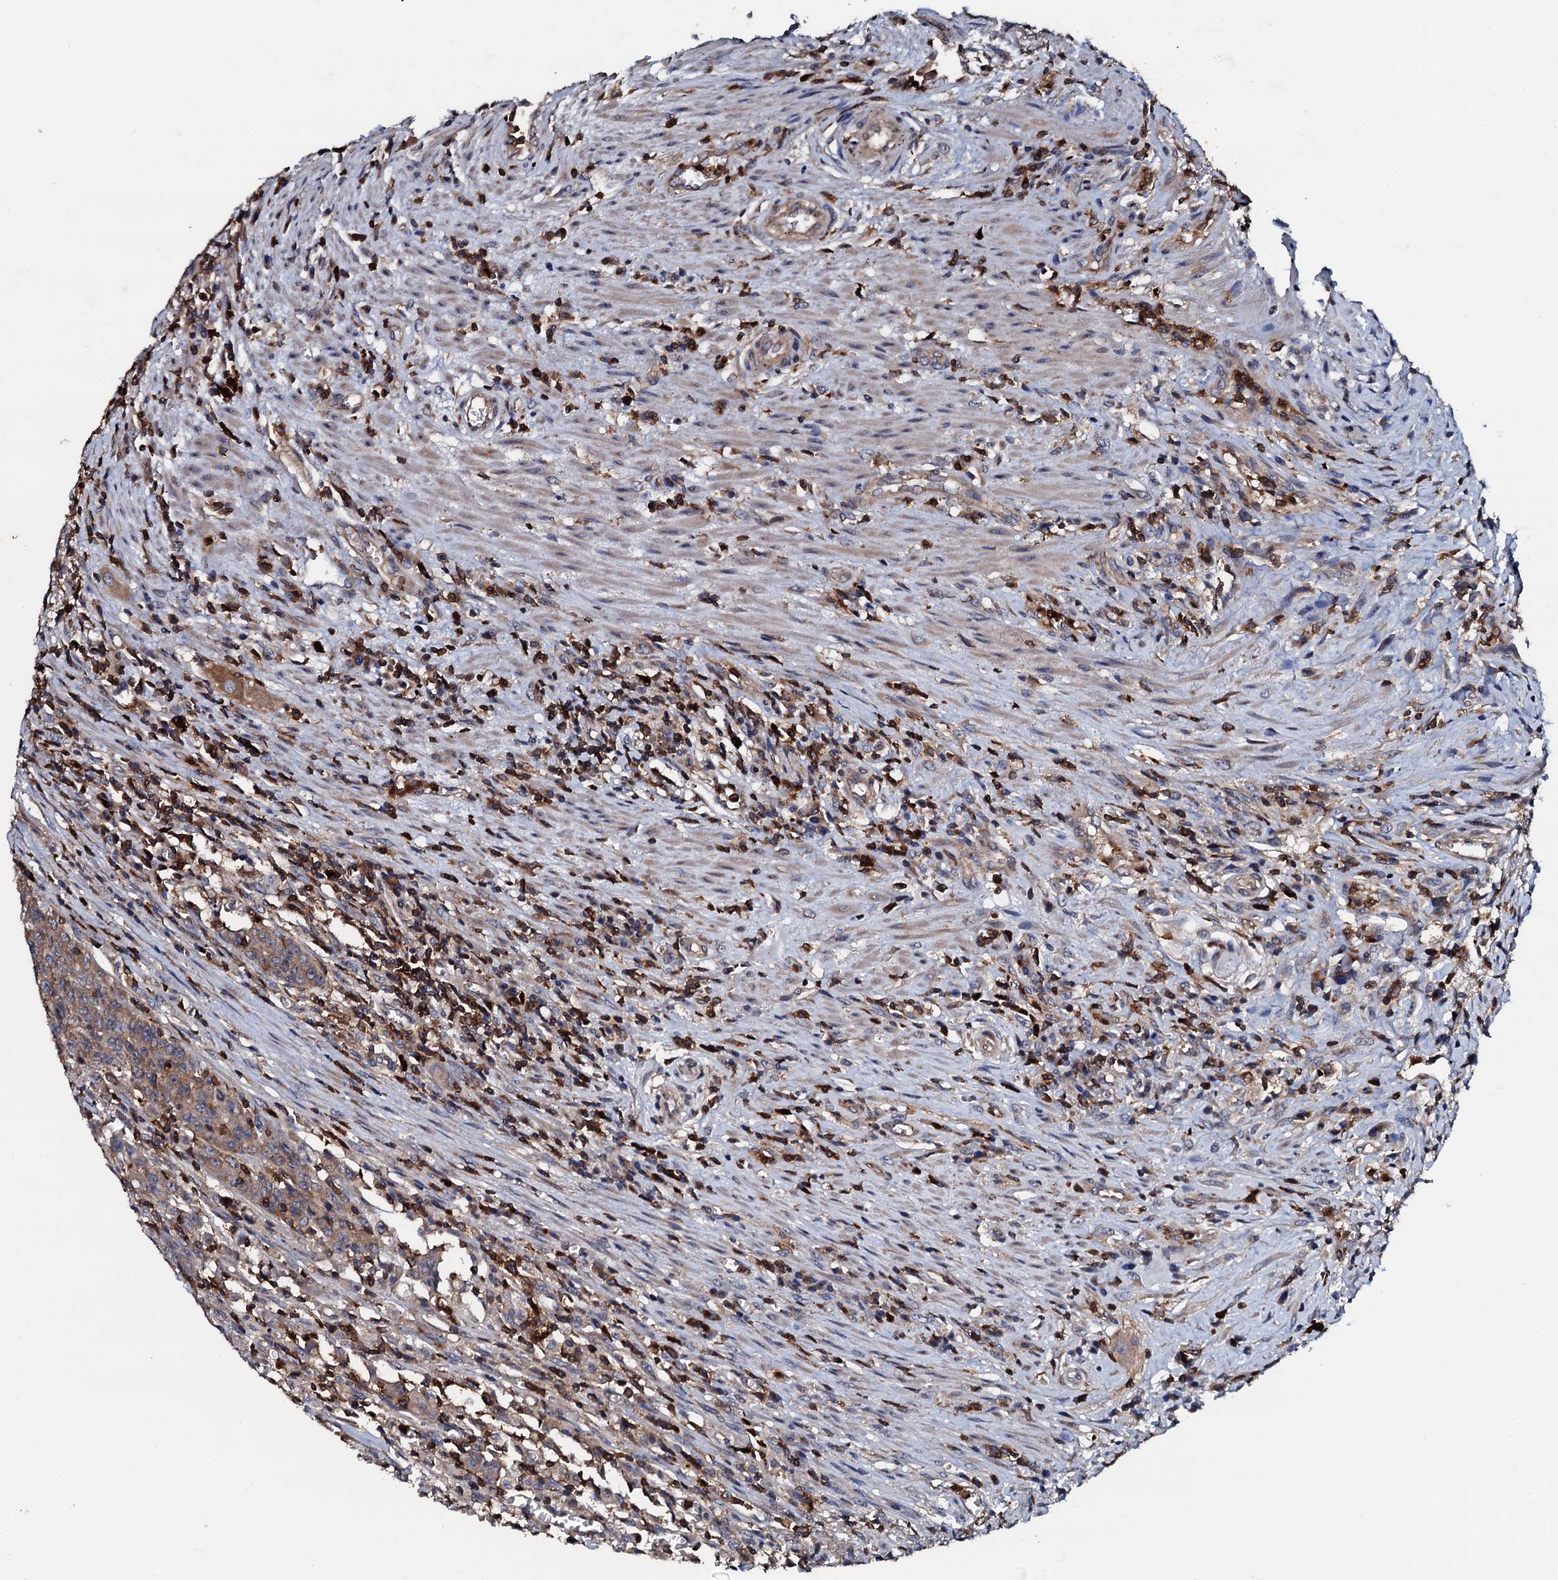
{"staining": {"intensity": "weak", "quantity": ">75%", "location": "cytoplasmic/membranous"}, "tissue": "colorectal cancer", "cell_type": "Tumor cells", "image_type": "cancer", "snomed": [{"axis": "morphology", "description": "Adenocarcinoma, NOS"}, {"axis": "topography", "description": "Colon"}], "caption": "Brown immunohistochemical staining in adenocarcinoma (colorectal) displays weak cytoplasmic/membranous staining in about >75% of tumor cells. (IHC, brightfield microscopy, high magnification).", "gene": "GRK2", "patient": {"sex": "male", "age": 62}}